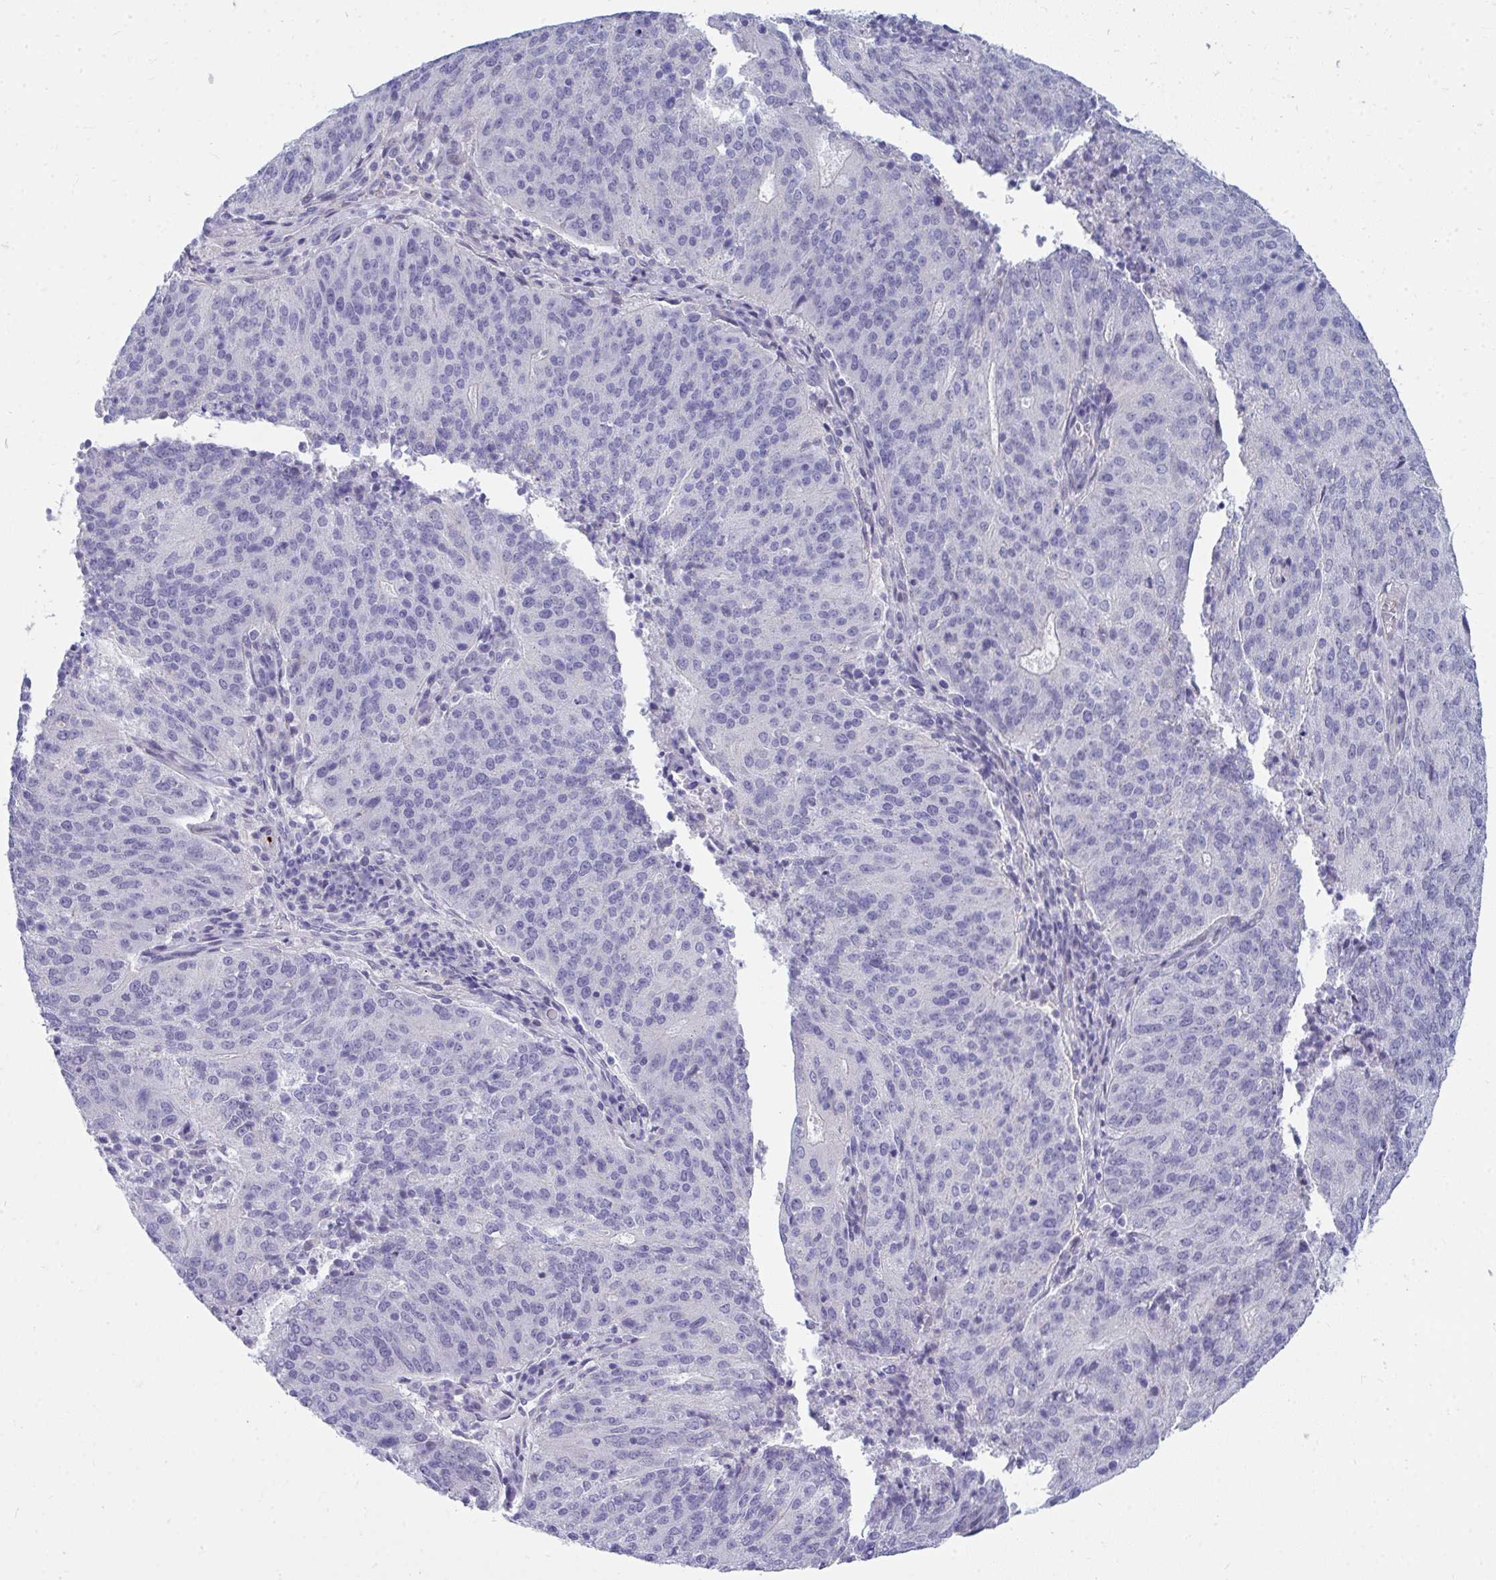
{"staining": {"intensity": "negative", "quantity": "none", "location": "none"}, "tissue": "endometrial cancer", "cell_type": "Tumor cells", "image_type": "cancer", "snomed": [{"axis": "morphology", "description": "Adenocarcinoma, NOS"}, {"axis": "topography", "description": "Endometrium"}], "caption": "A photomicrograph of adenocarcinoma (endometrial) stained for a protein exhibits no brown staining in tumor cells.", "gene": "TSBP1", "patient": {"sex": "female", "age": 82}}